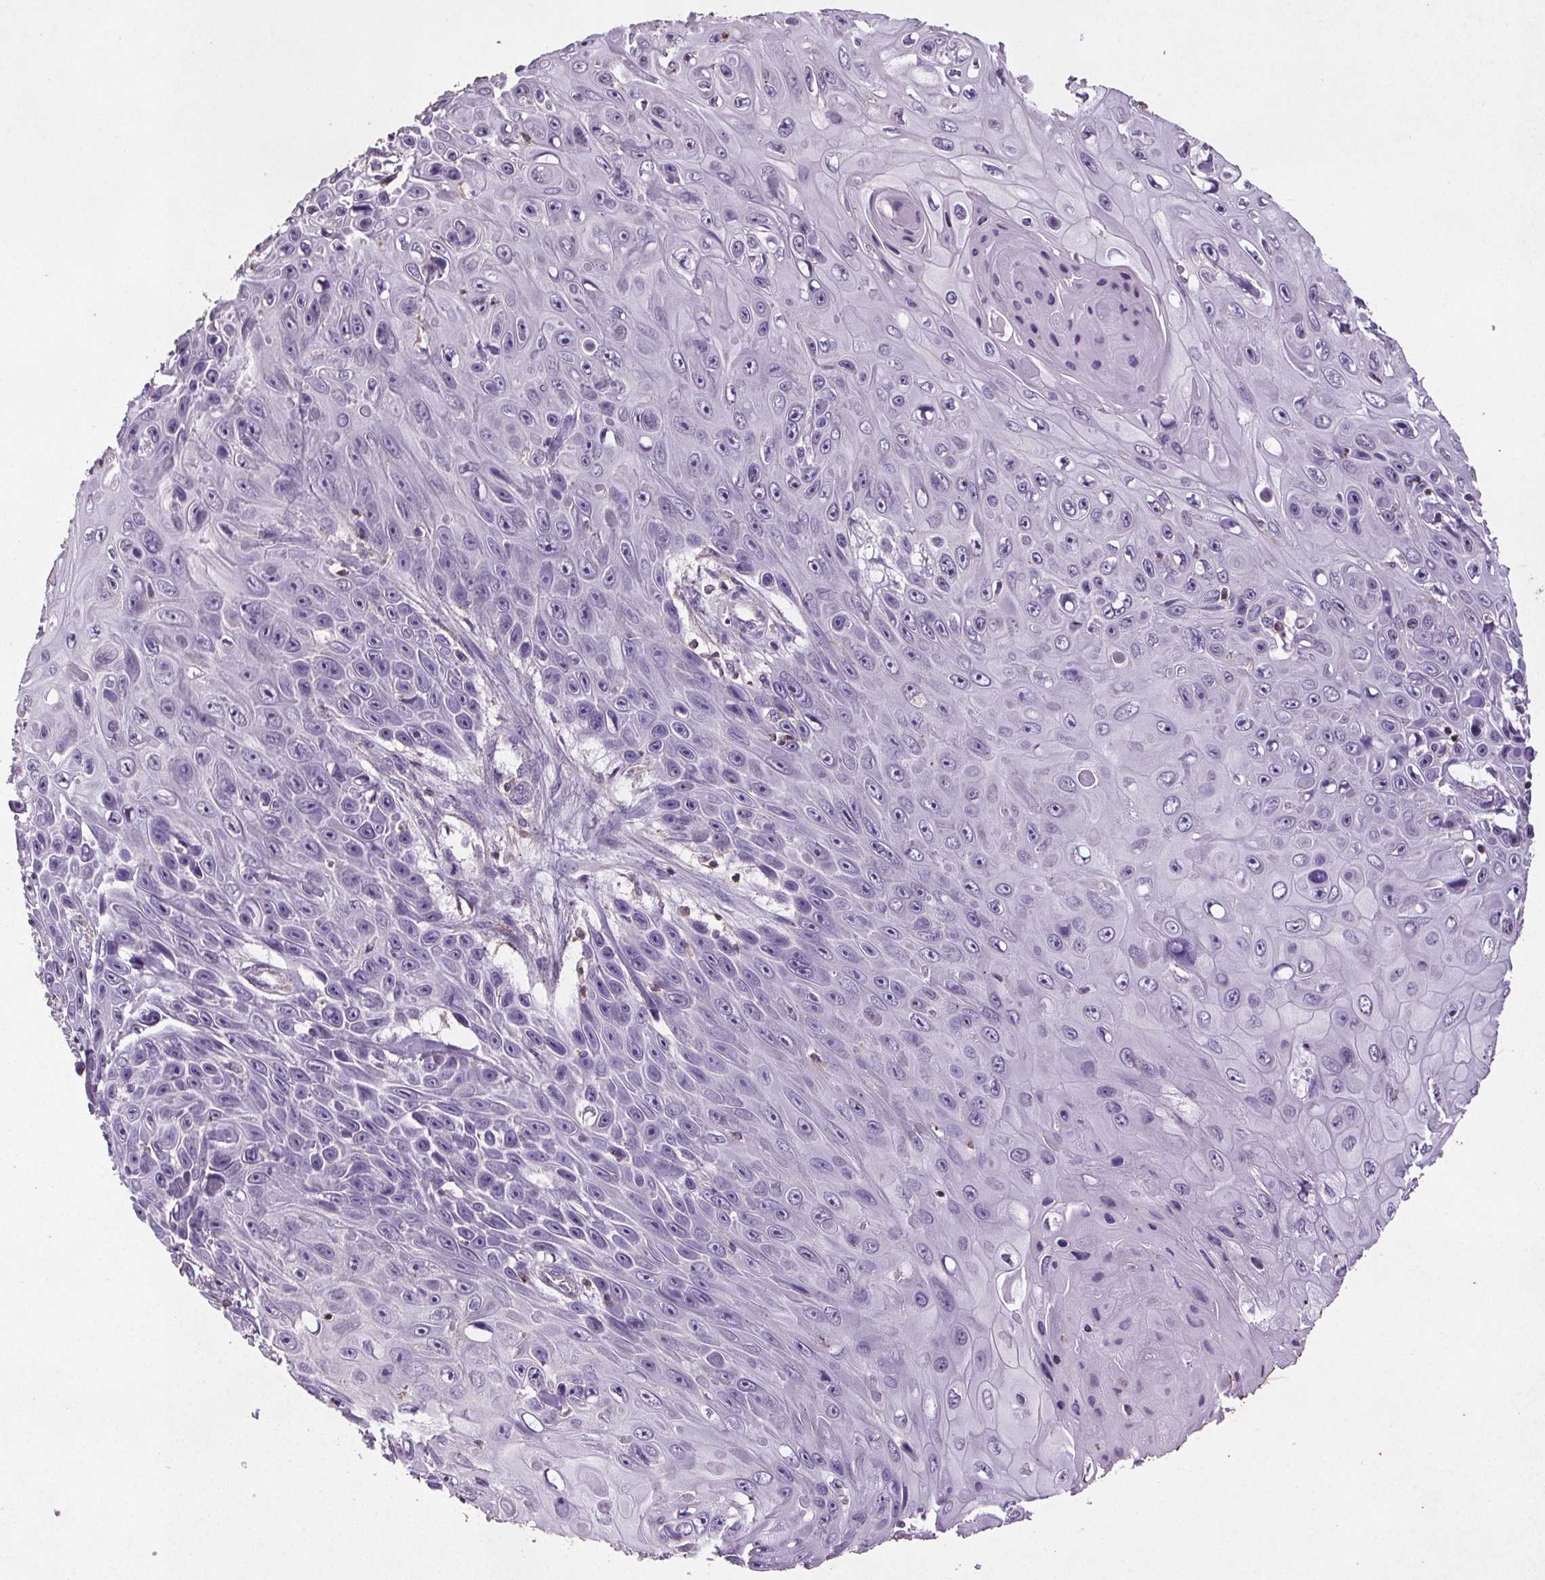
{"staining": {"intensity": "negative", "quantity": "none", "location": "none"}, "tissue": "skin cancer", "cell_type": "Tumor cells", "image_type": "cancer", "snomed": [{"axis": "morphology", "description": "Squamous cell carcinoma, NOS"}, {"axis": "topography", "description": "Skin"}], "caption": "Immunohistochemistry (IHC) photomicrograph of neoplastic tissue: human skin cancer stained with DAB (3,3'-diaminobenzidine) reveals no significant protein staining in tumor cells.", "gene": "C19orf84", "patient": {"sex": "male", "age": 82}}